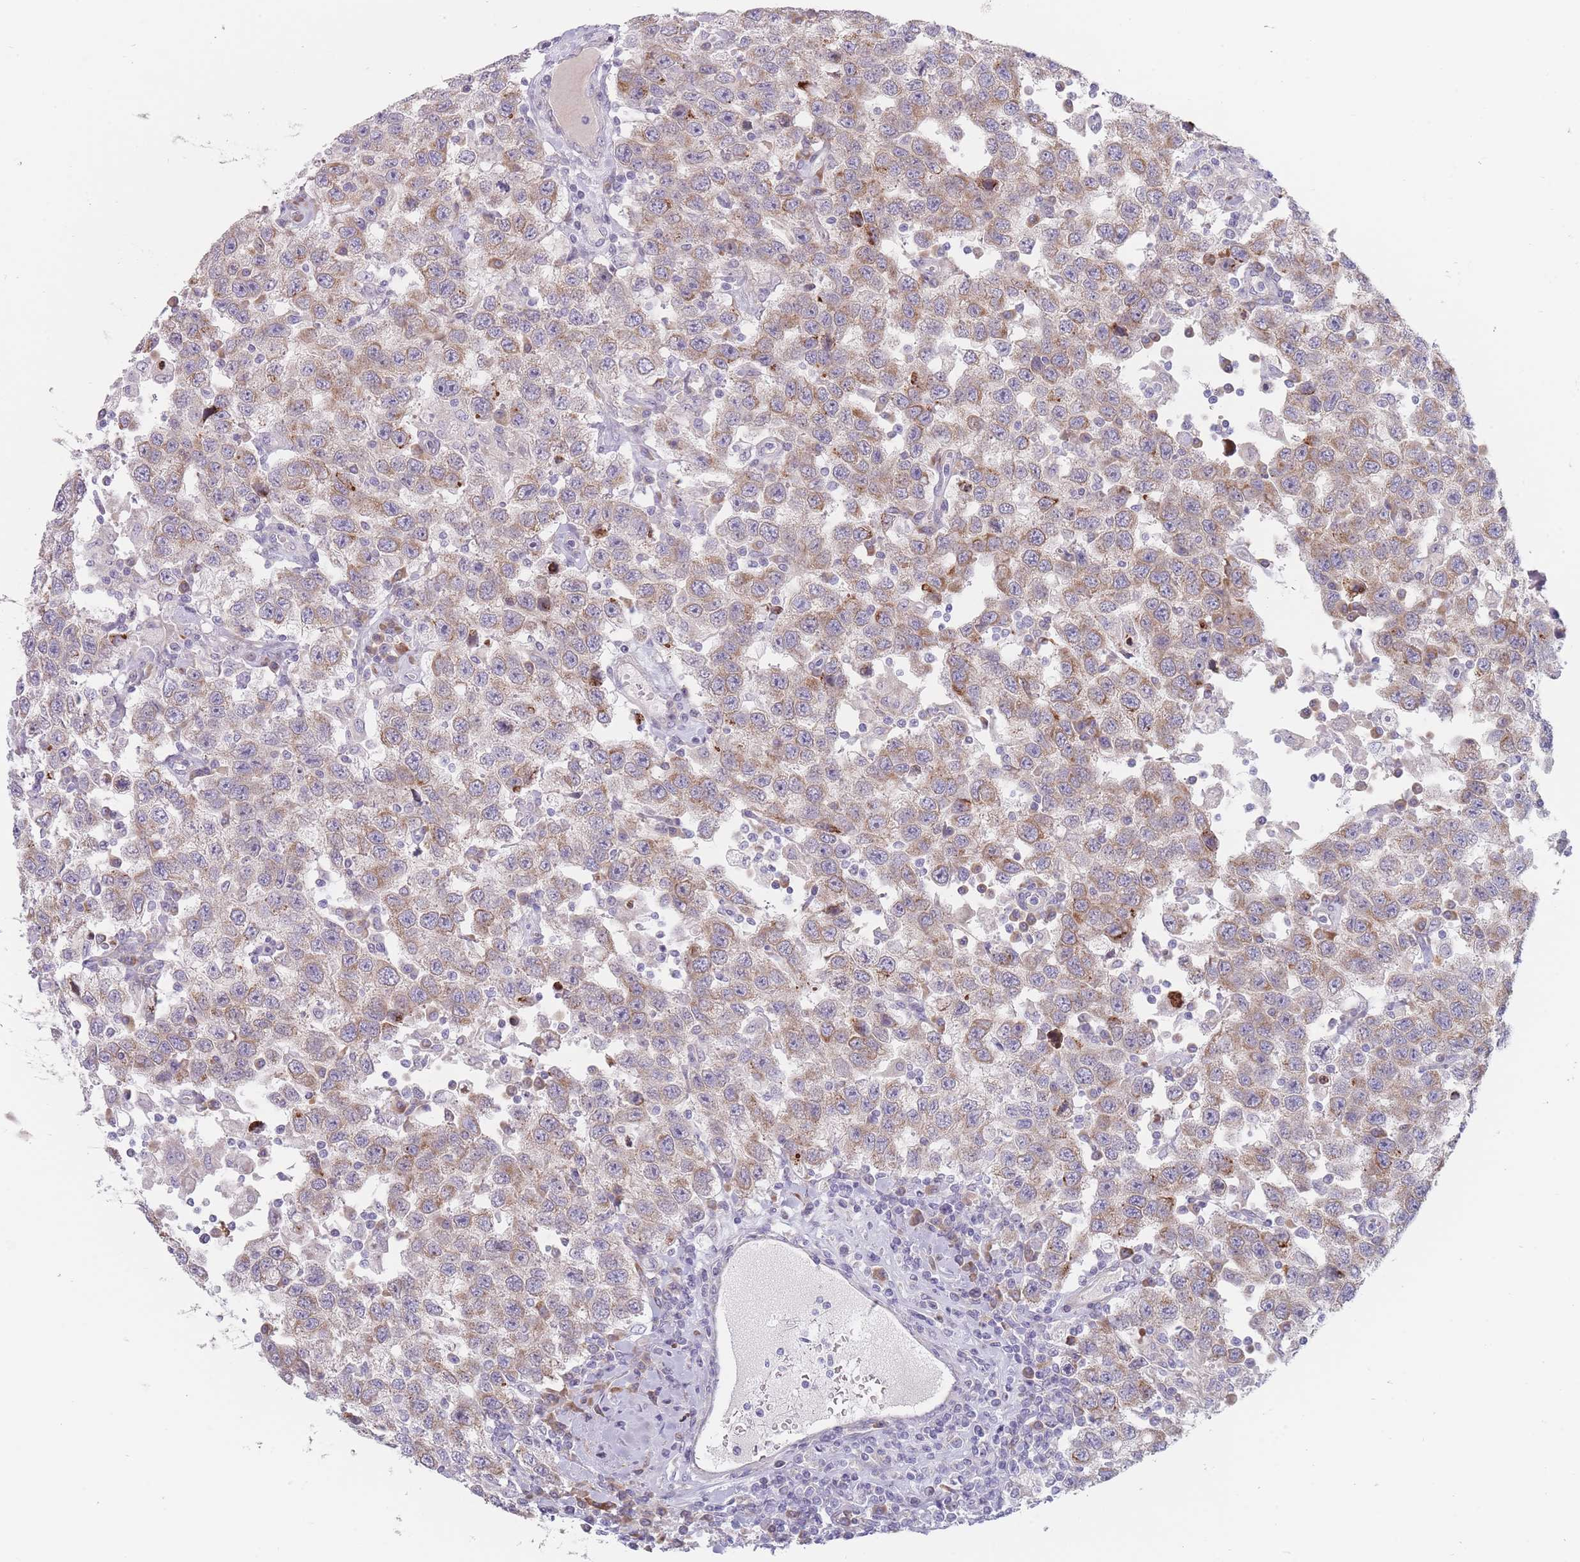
{"staining": {"intensity": "moderate", "quantity": "<25%", "location": "cytoplasmic/membranous"}, "tissue": "testis cancer", "cell_type": "Tumor cells", "image_type": "cancer", "snomed": [{"axis": "morphology", "description": "Seminoma, NOS"}, {"axis": "topography", "description": "Testis"}], "caption": "An image of human seminoma (testis) stained for a protein displays moderate cytoplasmic/membranous brown staining in tumor cells. The staining was performed using DAB, with brown indicating positive protein expression. Nuclei are stained blue with hematoxylin.", "gene": "SPATS1", "patient": {"sex": "male", "age": 41}}